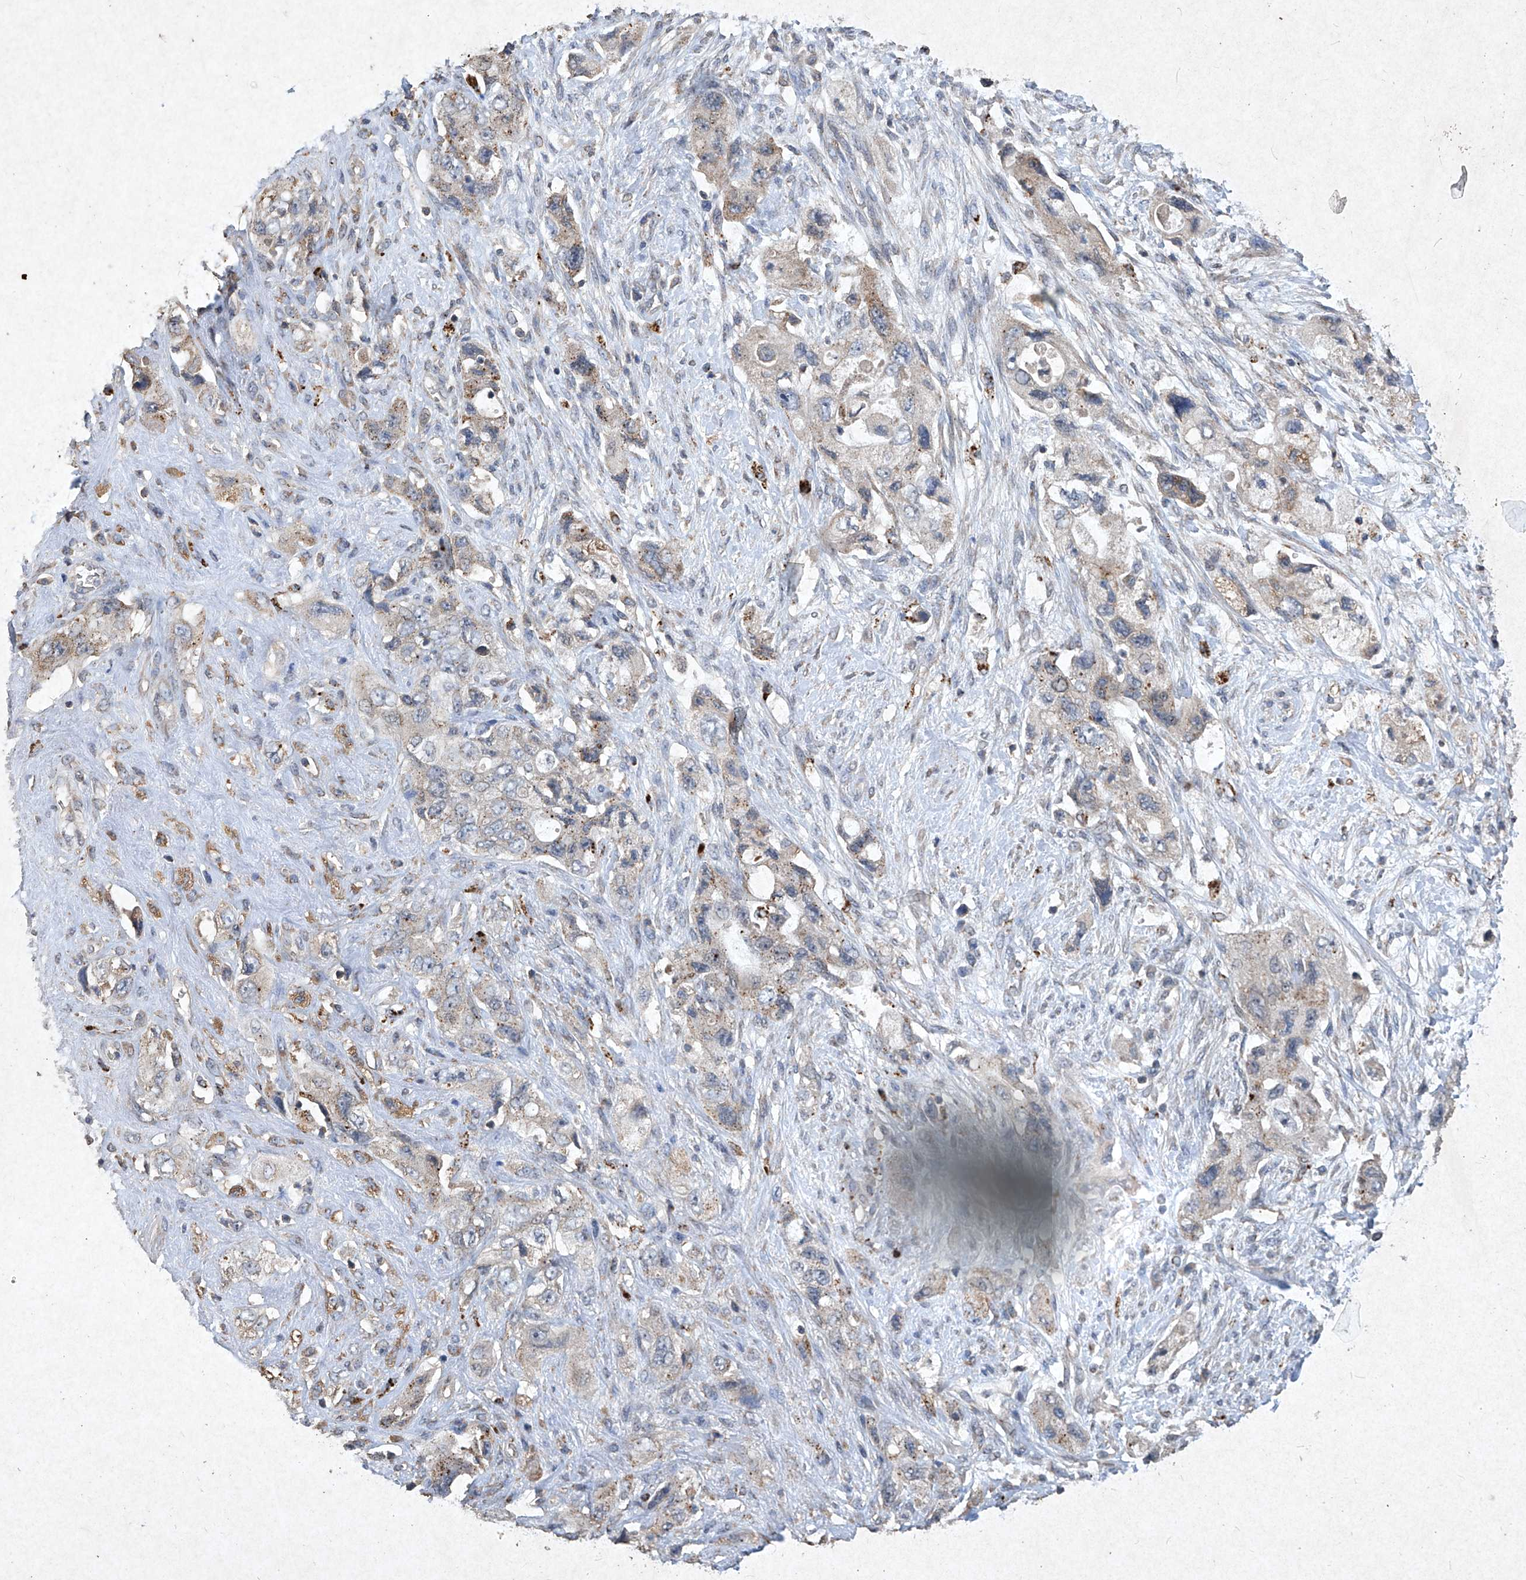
{"staining": {"intensity": "moderate", "quantity": "25%-75%", "location": "cytoplasmic/membranous"}, "tissue": "pancreatic cancer", "cell_type": "Tumor cells", "image_type": "cancer", "snomed": [{"axis": "morphology", "description": "Adenocarcinoma, NOS"}, {"axis": "topography", "description": "Pancreas"}], "caption": "Pancreatic cancer stained for a protein displays moderate cytoplasmic/membranous positivity in tumor cells.", "gene": "MED16", "patient": {"sex": "female", "age": 73}}